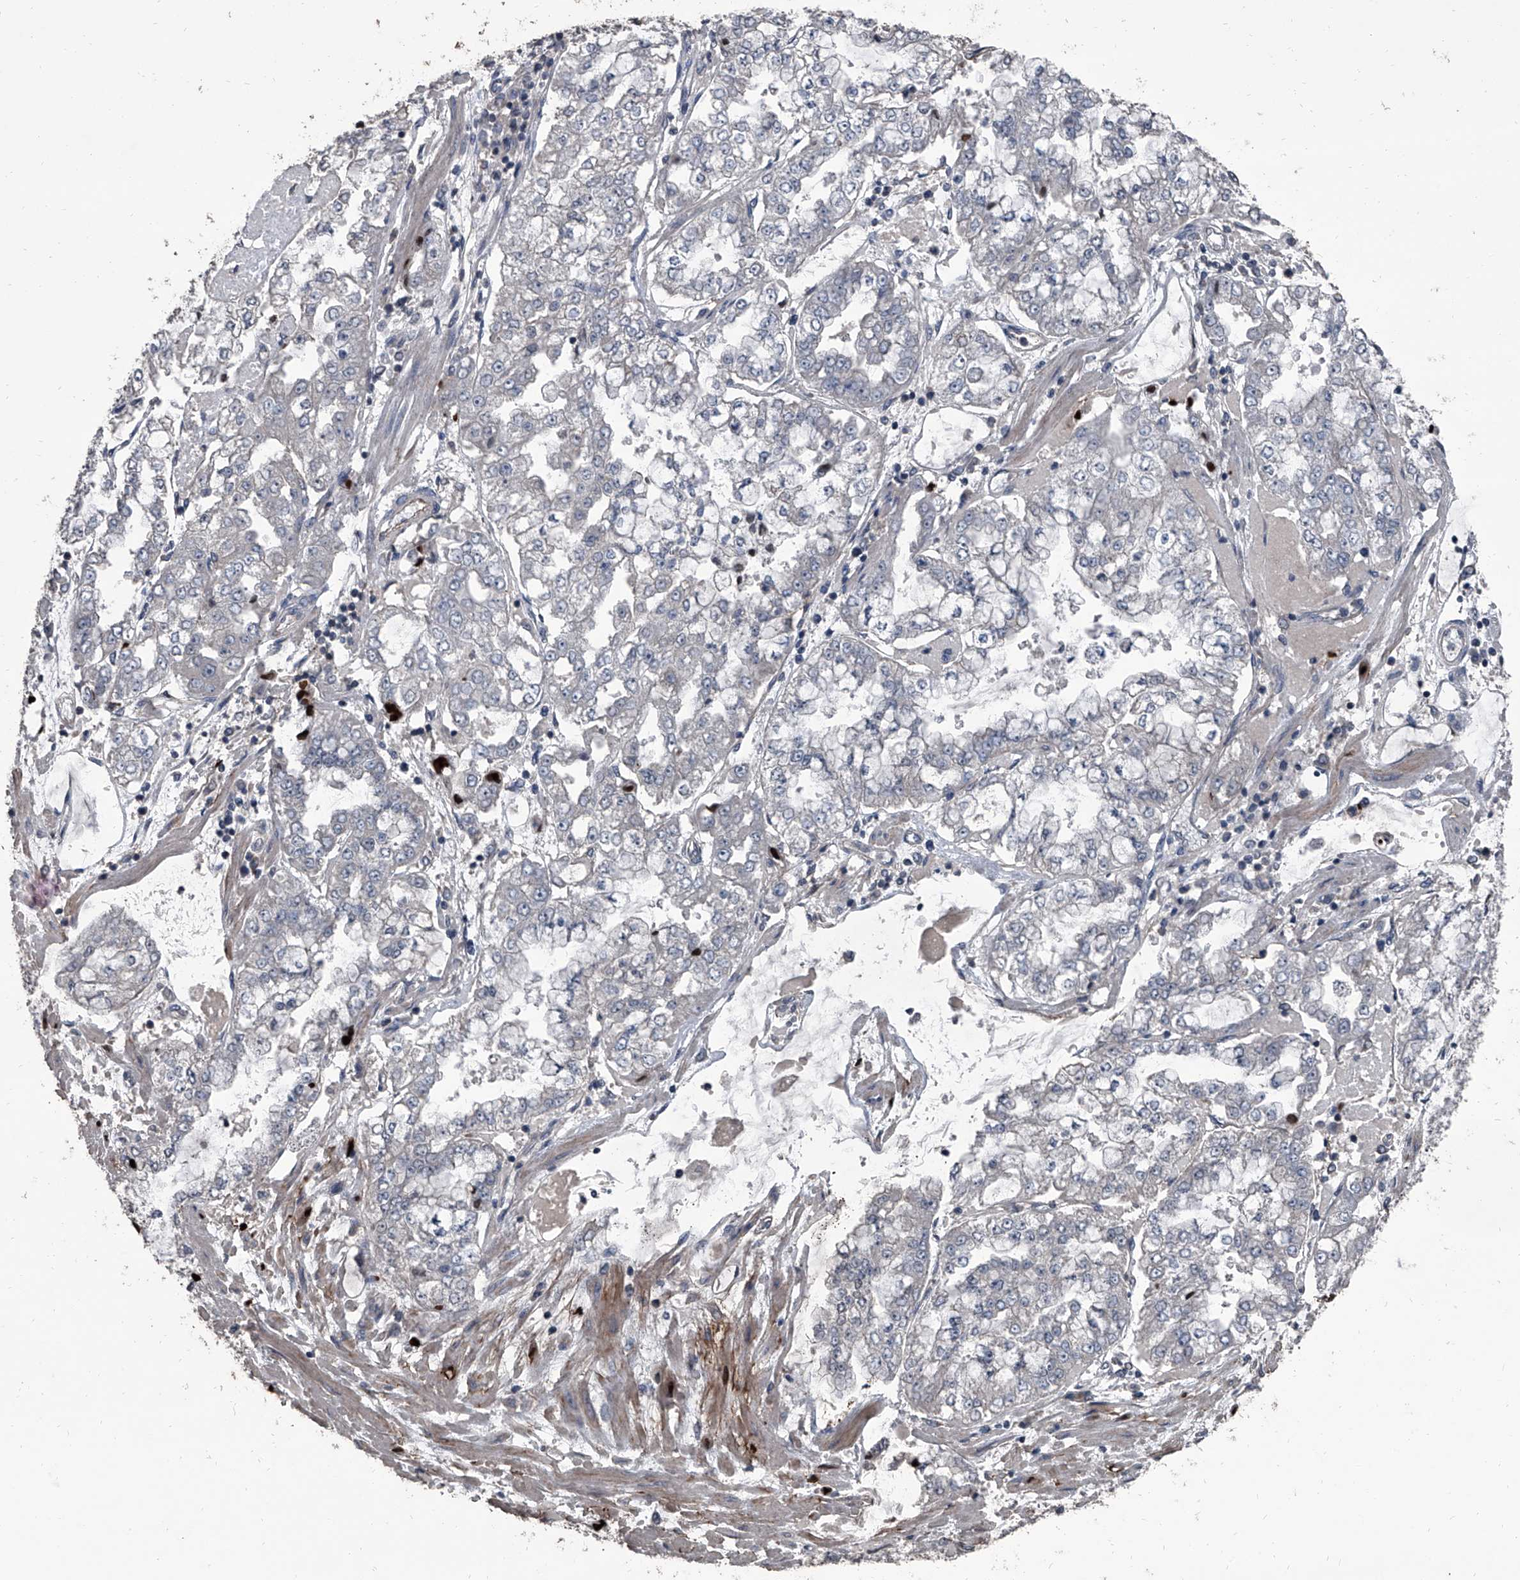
{"staining": {"intensity": "negative", "quantity": "none", "location": "none"}, "tissue": "stomach cancer", "cell_type": "Tumor cells", "image_type": "cancer", "snomed": [{"axis": "morphology", "description": "Adenocarcinoma, NOS"}, {"axis": "topography", "description": "Stomach"}], "caption": "A high-resolution micrograph shows immunohistochemistry staining of stomach cancer (adenocarcinoma), which demonstrates no significant positivity in tumor cells. The staining was performed using DAB (3,3'-diaminobenzidine) to visualize the protein expression in brown, while the nuclei were stained in blue with hematoxylin (Magnification: 20x).", "gene": "OARD1", "patient": {"sex": "male", "age": 76}}